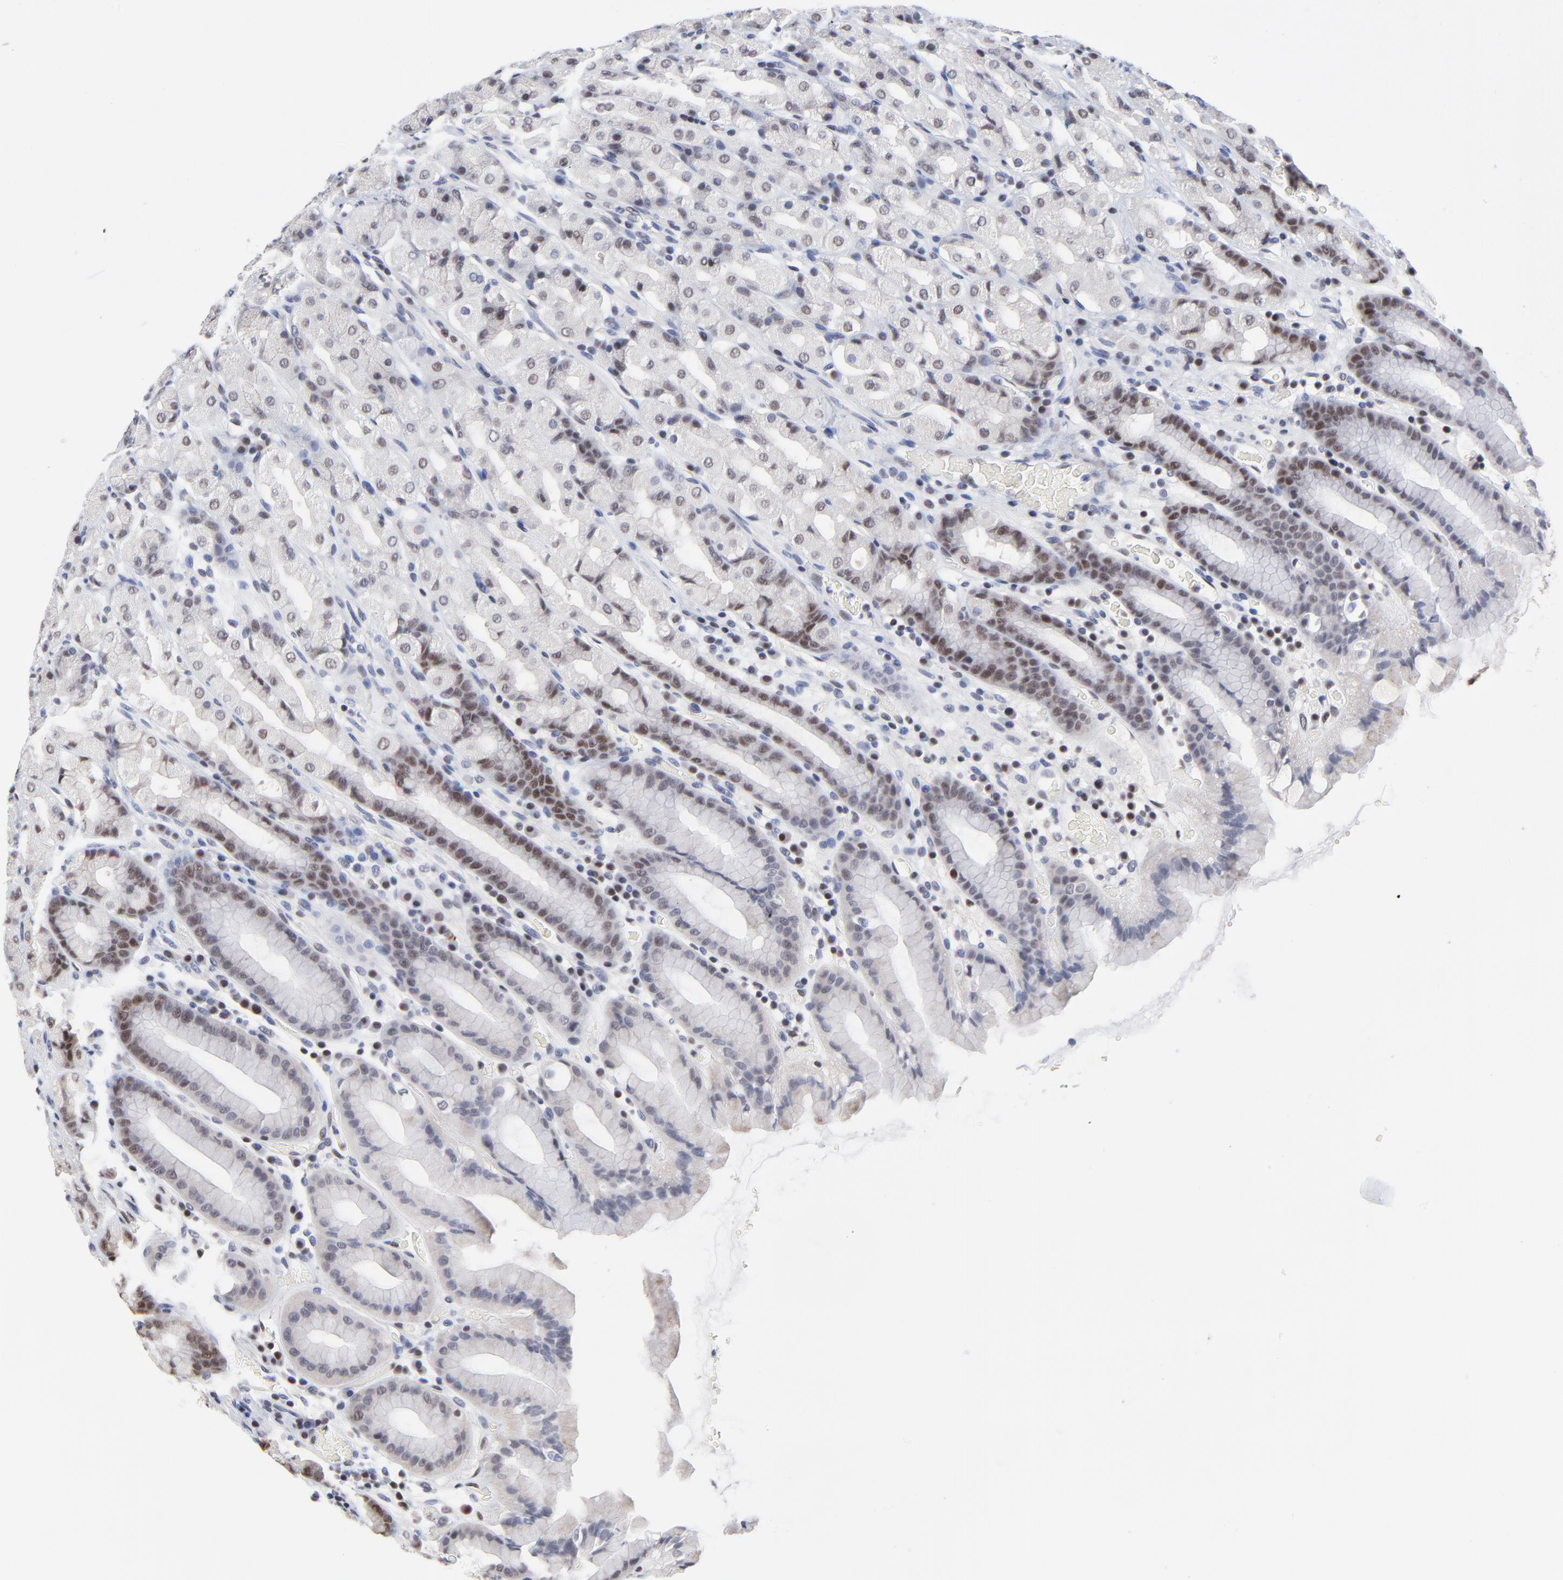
{"staining": {"intensity": "moderate", "quantity": "25%-75%", "location": "nuclear"}, "tissue": "stomach", "cell_type": "Glandular cells", "image_type": "normal", "snomed": [{"axis": "morphology", "description": "Normal tissue, NOS"}, {"axis": "topography", "description": "Stomach, upper"}], "caption": "Stomach stained with DAB (3,3'-diaminobenzidine) IHC demonstrates medium levels of moderate nuclear expression in about 25%-75% of glandular cells.", "gene": "OGFOD1", "patient": {"sex": "male", "age": 68}}